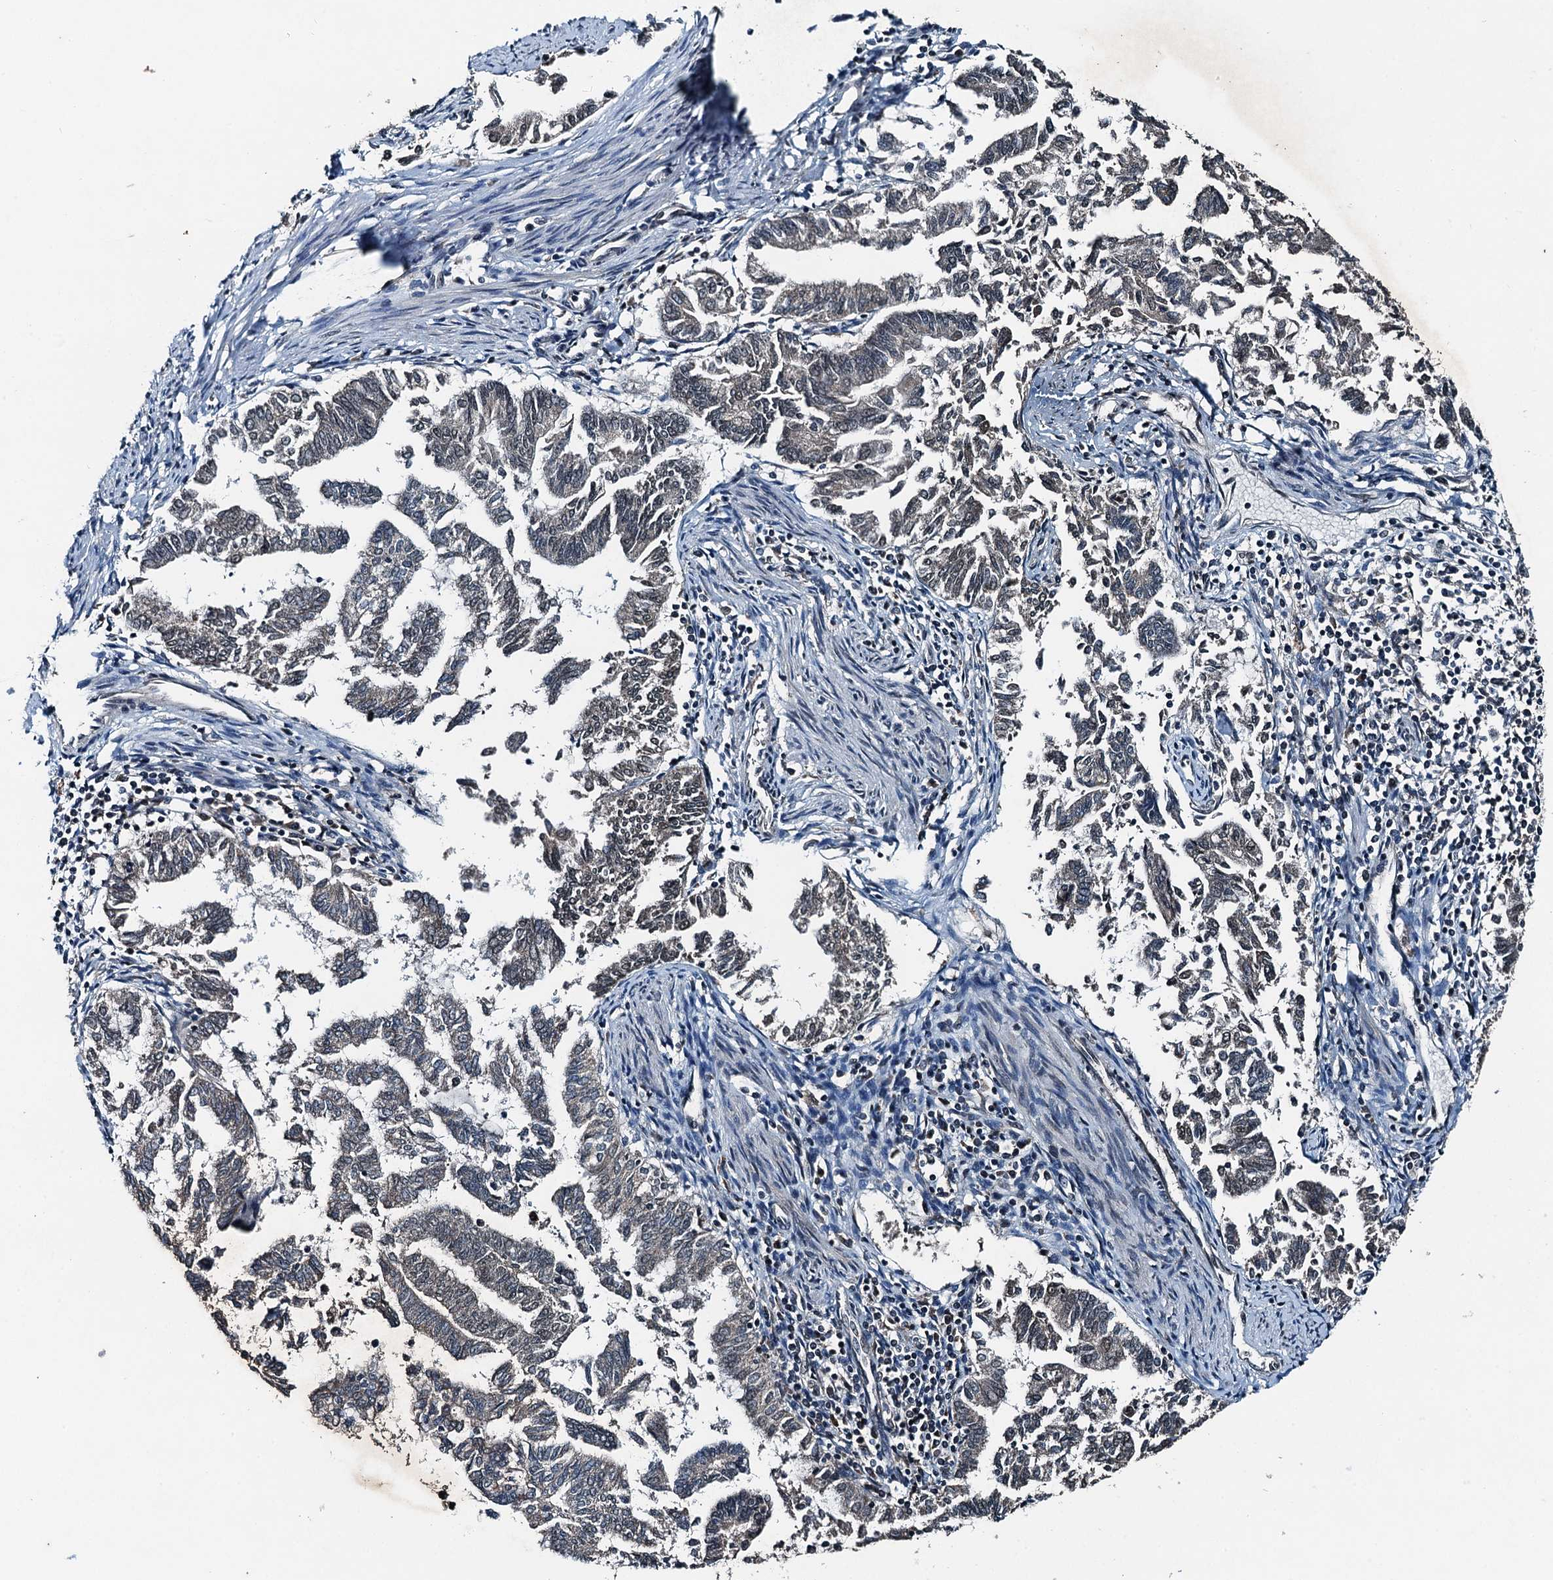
{"staining": {"intensity": "negative", "quantity": "none", "location": "none"}, "tissue": "endometrial cancer", "cell_type": "Tumor cells", "image_type": "cancer", "snomed": [{"axis": "morphology", "description": "Adenocarcinoma, NOS"}, {"axis": "topography", "description": "Endometrium"}], "caption": "Protein analysis of endometrial cancer demonstrates no significant positivity in tumor cells. (Immunohistochemistry (ihc), brightfield microscopy, high magnification).", "gene": "UBXN6", "patient": {"sex": "female", "age": 79}}